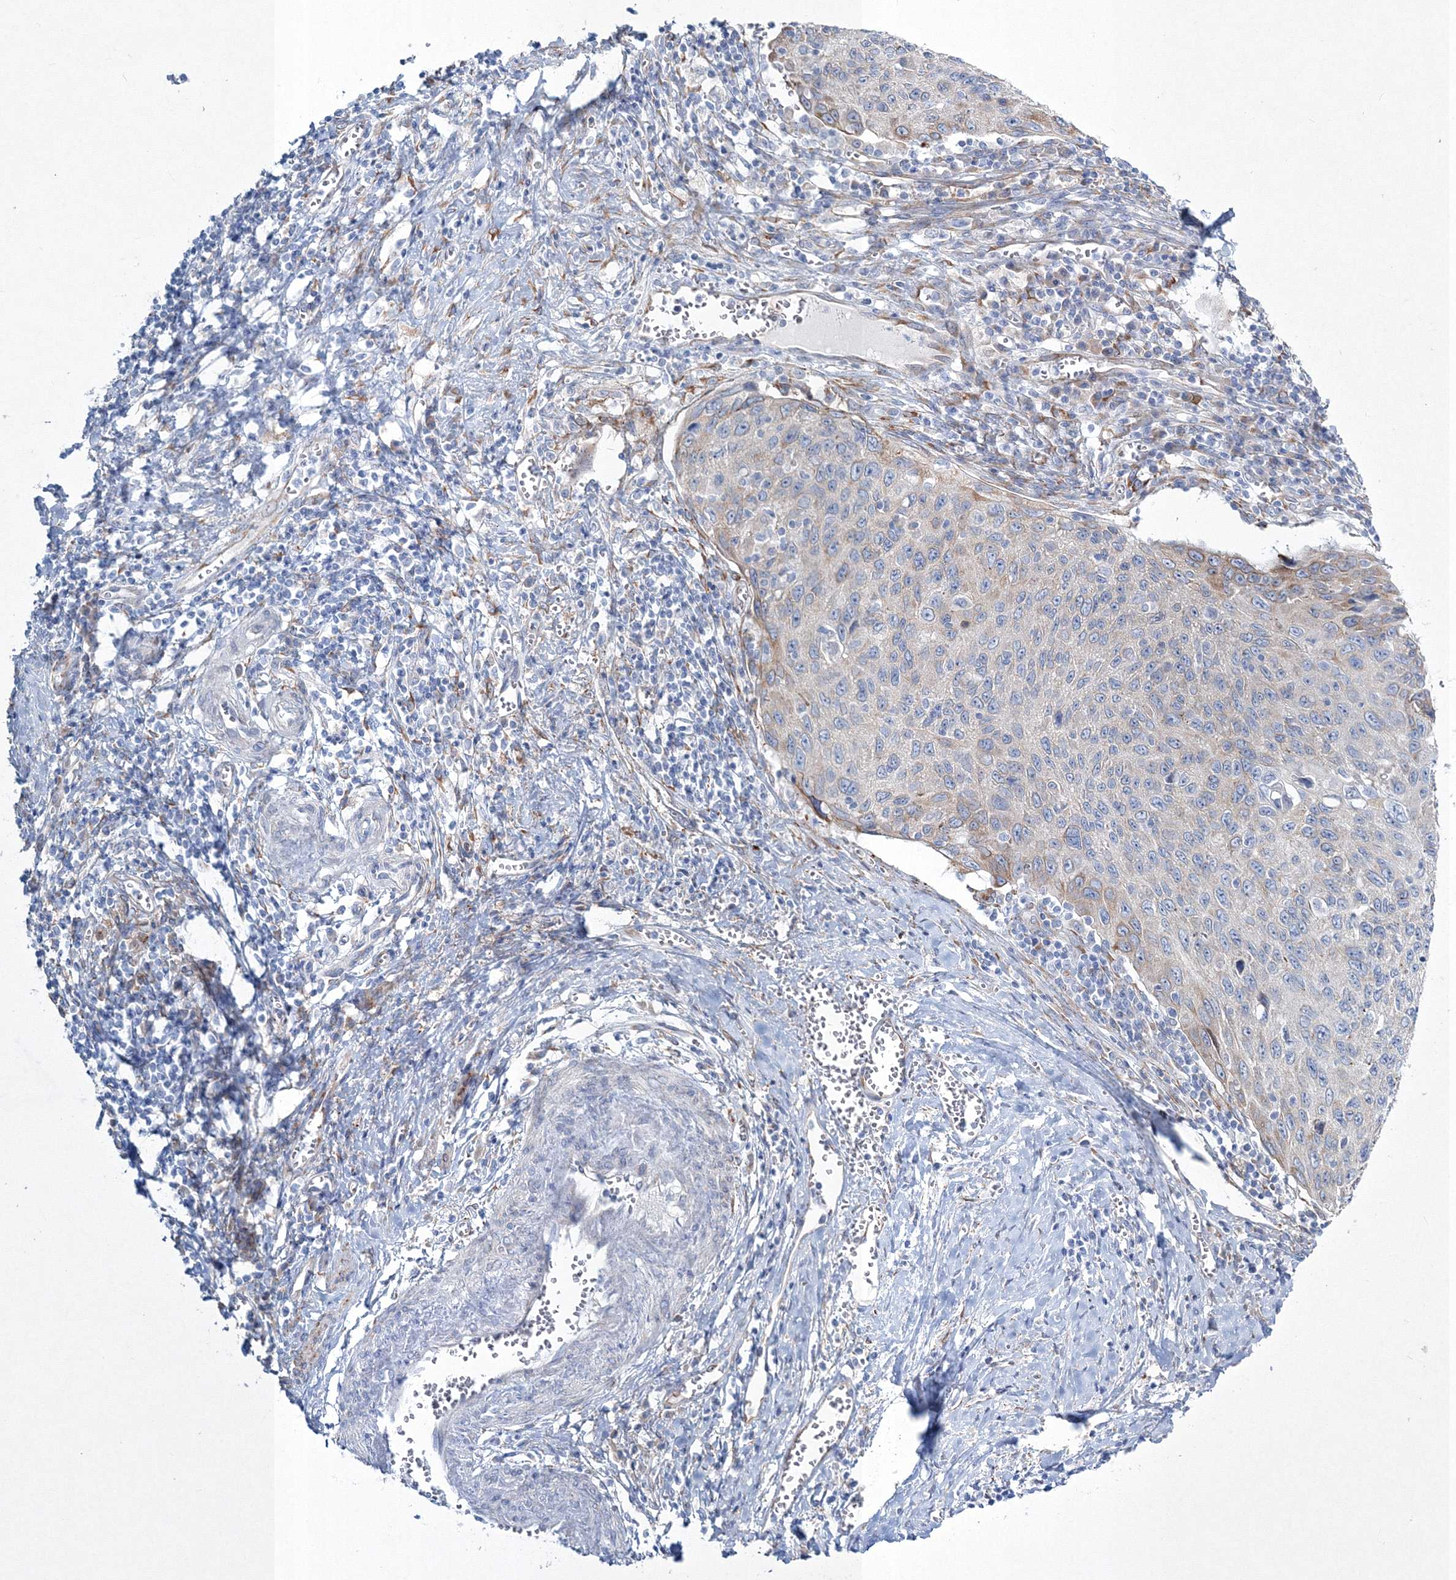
{"staining": {"intensity": "negative", "quantity": "none", "location": "none"}, "tissue": "cervical cancer", "cell_type": "Tumor cells", "image_type": "cancer", "snomed": [{"axis": "morphology", "description": "Squamous cell carcinoma, NOS"}, {"axis": "topography", "description": "Cervix"}], "caption": "This is an IHC image of cervical squamous cell carcinoma. There is no staining in tumor cells.", "gene": "RCN1", "patient": {"sex": "female", "age": 53}}